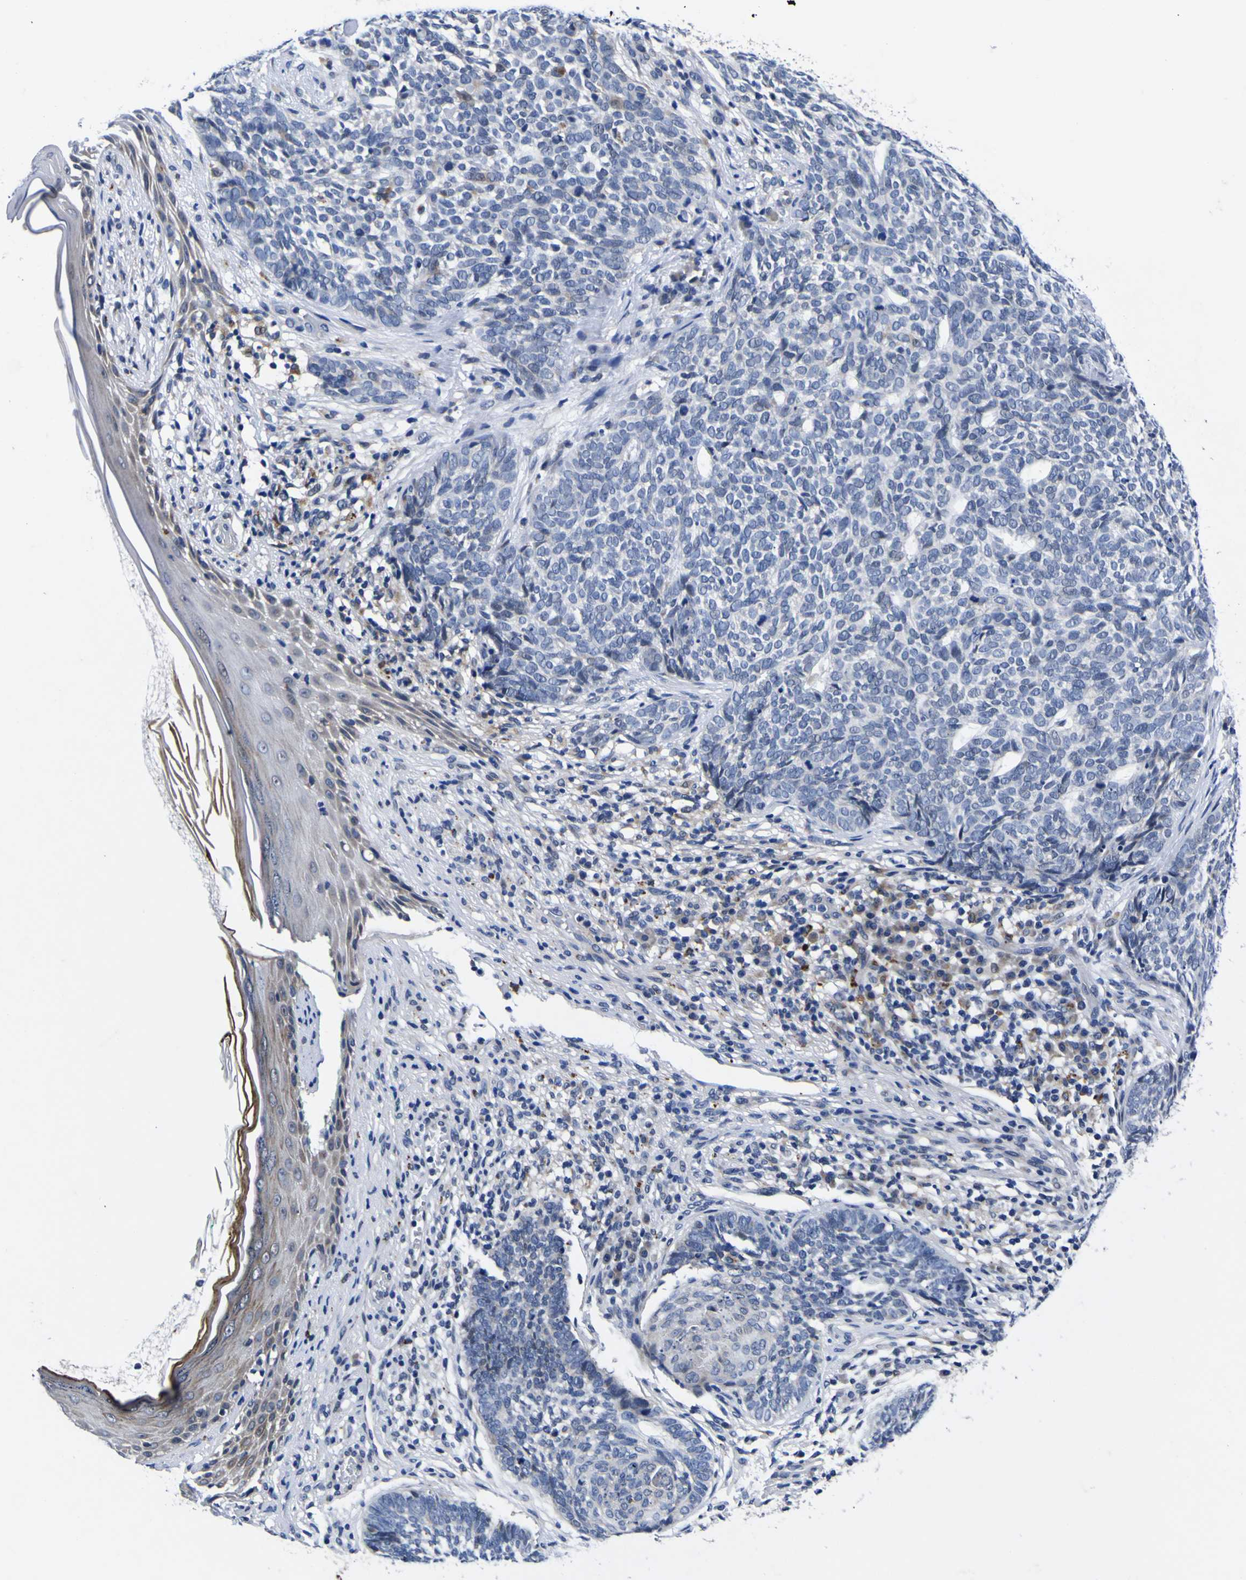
{"staining": {"intensity": "negative", "quantity": "none", "location": "none"}, "tissue": "skin cancer", "cell_type": "Tumor cells", "image_type": "cancer", "snomed": [{"axis": "morphology", "description": "Basal cell carcinoma"}, {"axis": "topography", "description": "Skin"}], "caption": "Tumor cells are negative for protein expression in human basal cell carcinoma (skin).", "gene": "IGFLR1", "patient": {"sex": "female", "age": 84}}